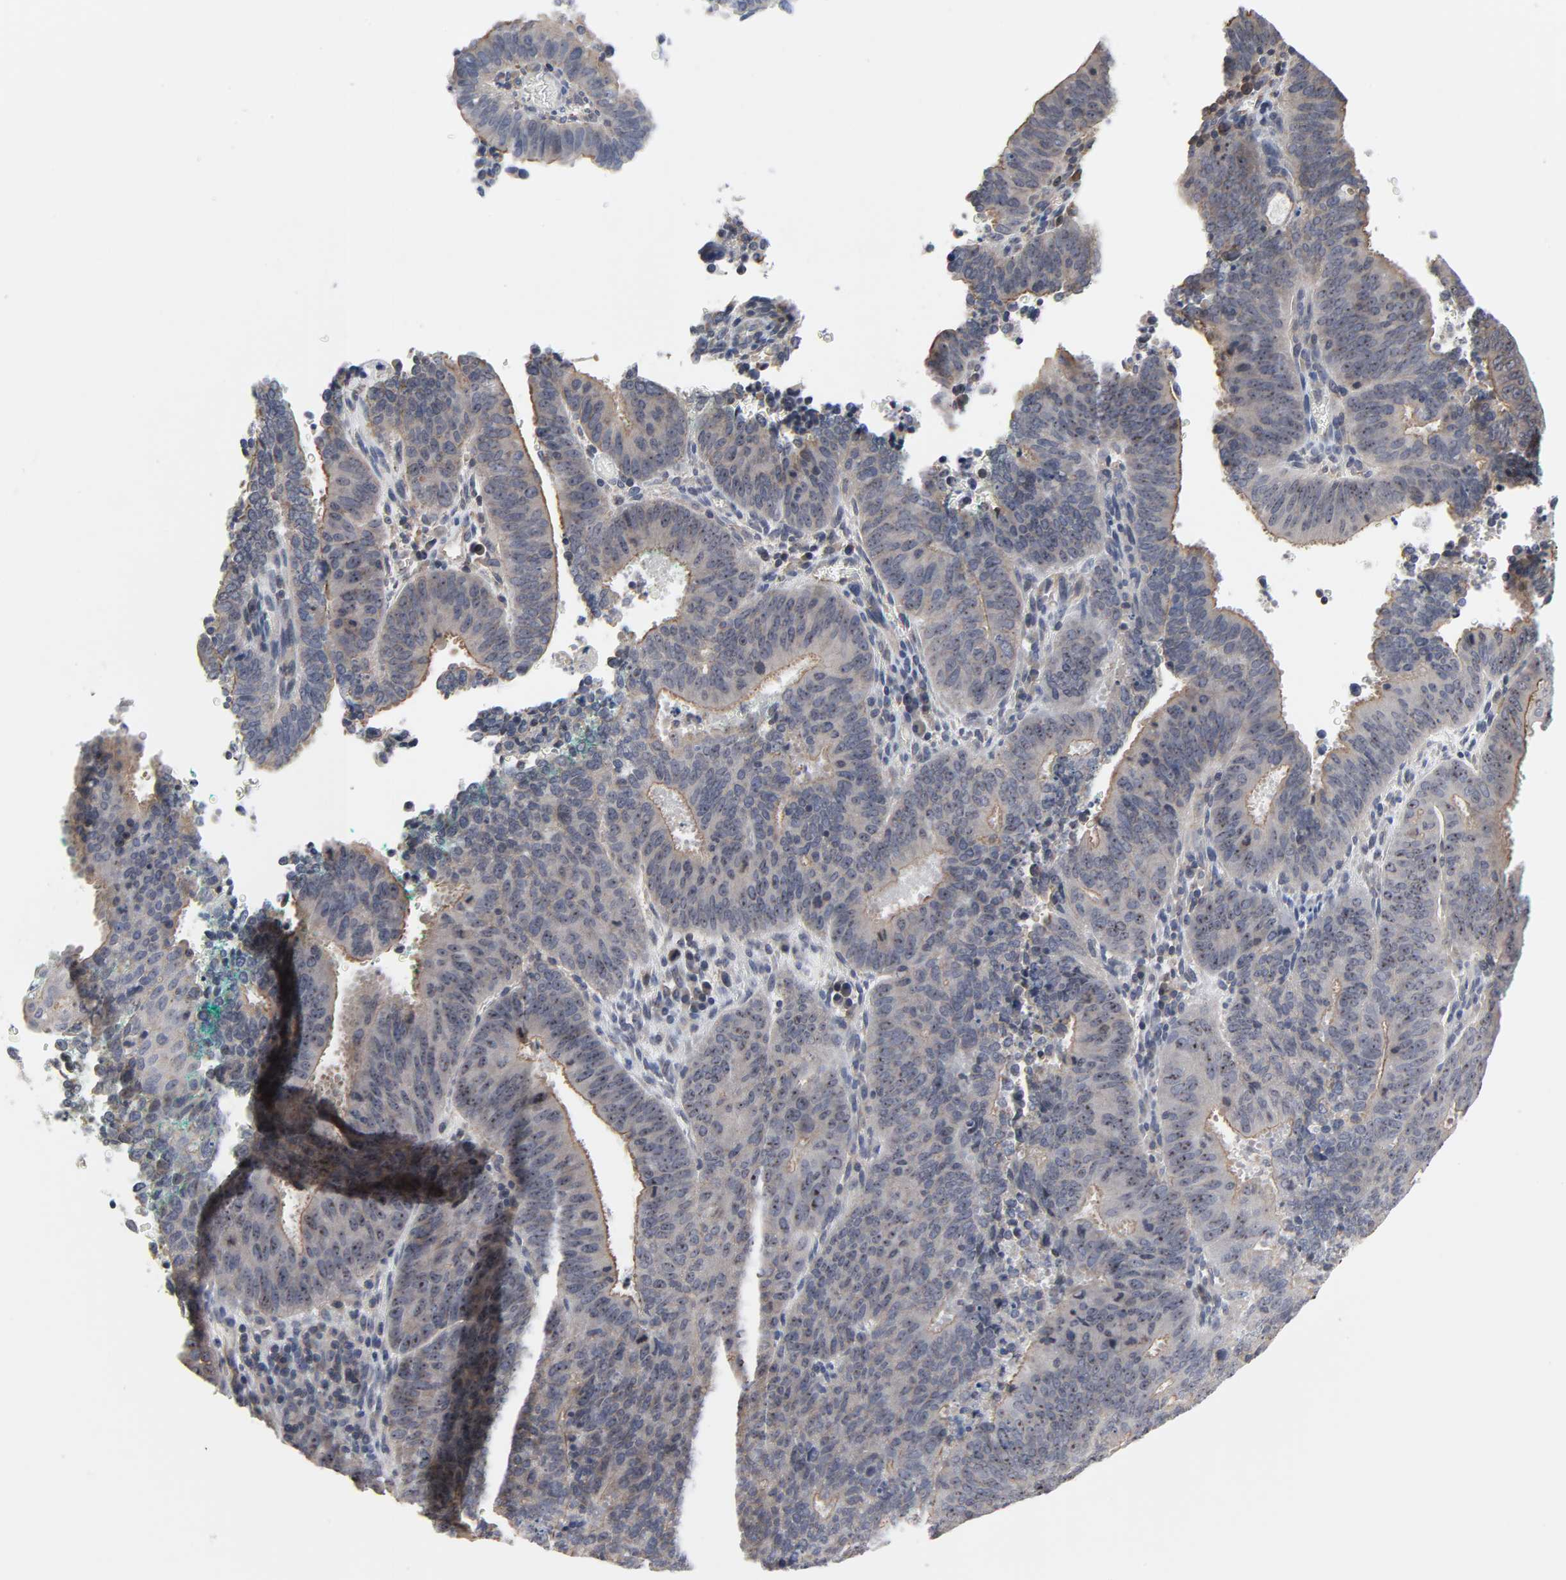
{"staining": {"intensity": "weak", "quantity": "25%-75%", "location": "cytoplasmic/membranous,nuclear"}, "tissue": "cervical cancer", "cell_type": "Tumor cells", "image_type": "cancer", "snomed": [{"axis": "morphology", "description": "Adenocarcinoma, NOS"}, {"axis": "topography", "description": "Cervix"}], "caption": "The micrograph shows a brown stain indicating the presence of a protein in the cytoplasmic/membranous and nuclear of tumor cells in adenocarcinoma (cervical).", "gene": "DDX10", "patient": {"sex": "female", "age": 44}}